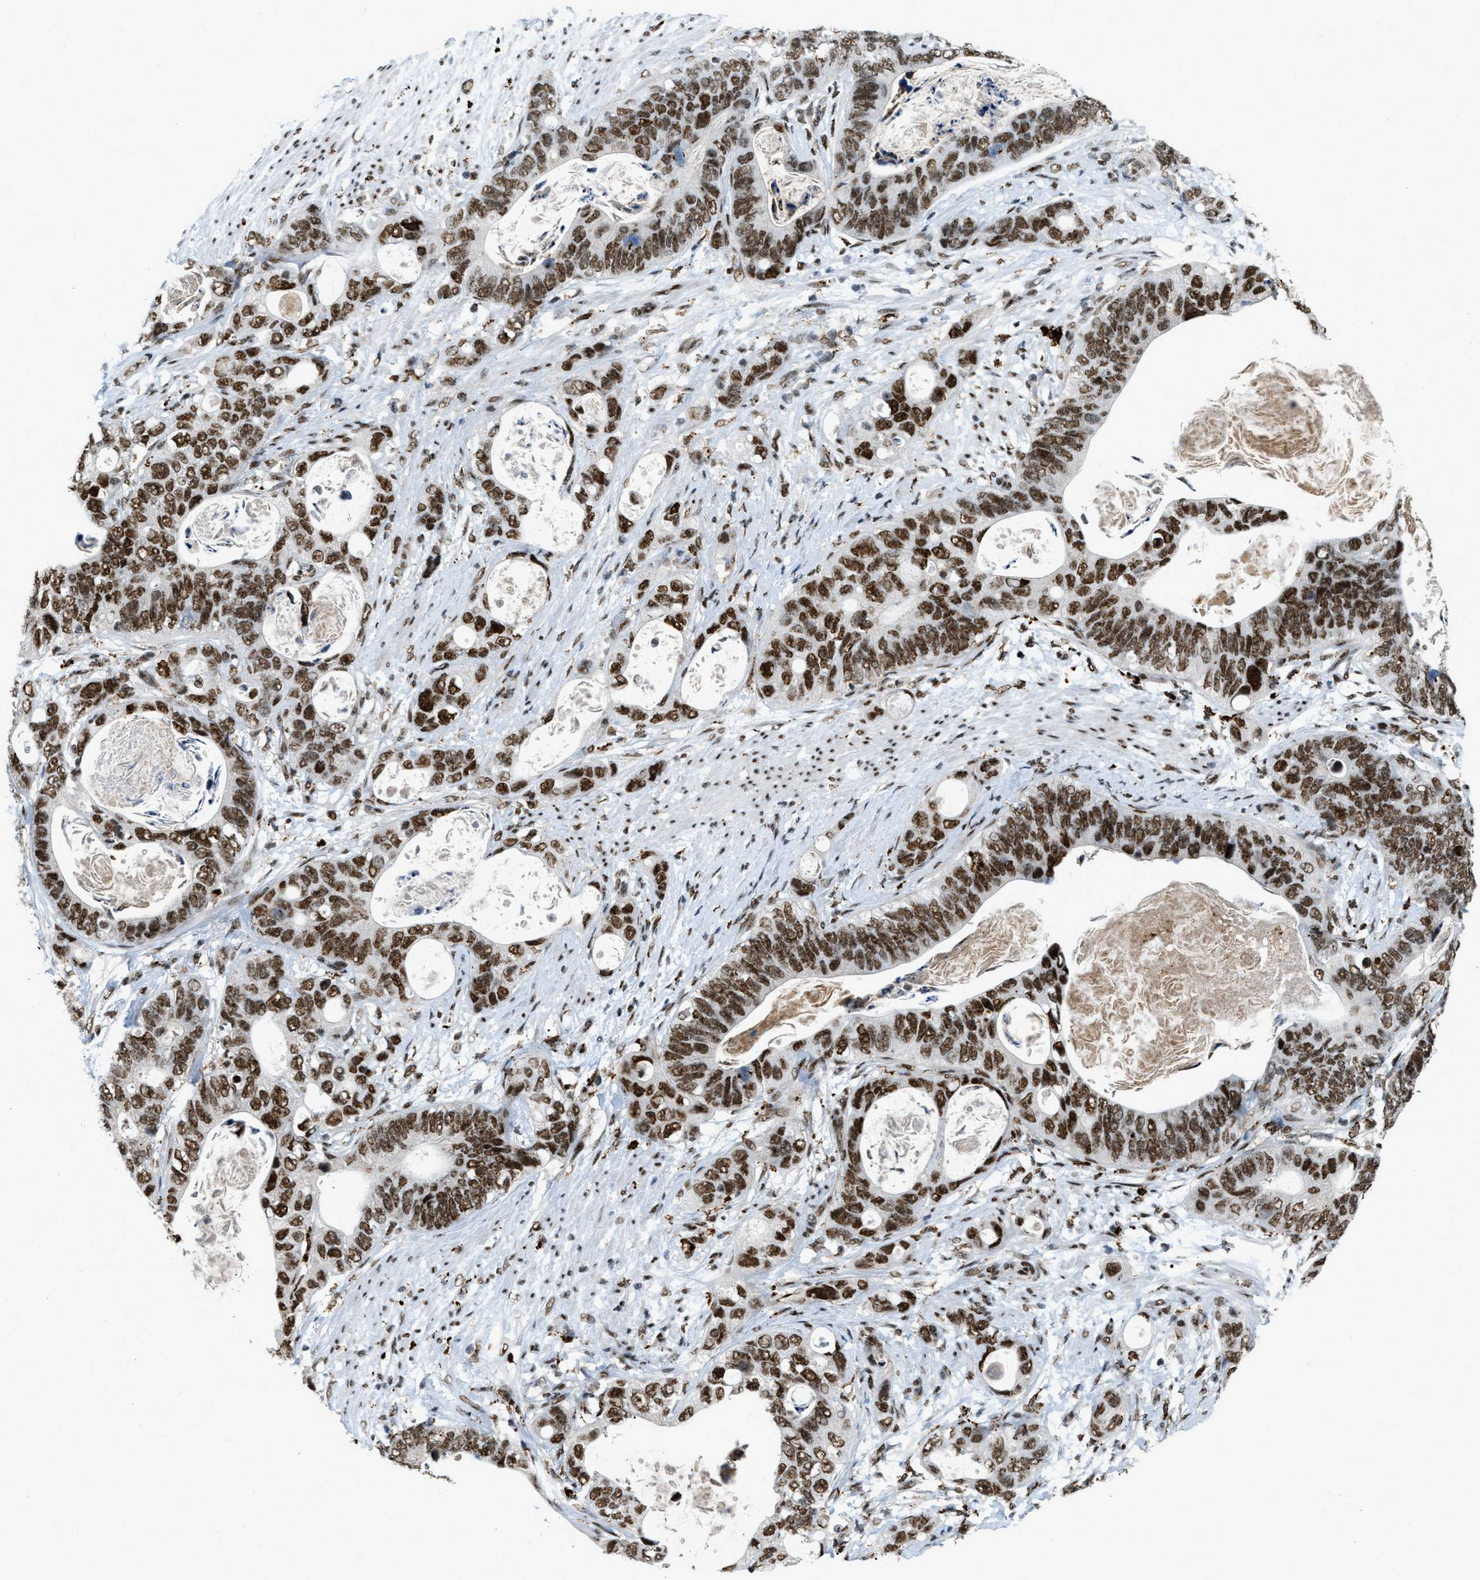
{"staining": {"intensity": "moderate", "quantity": ">75%", "location": "nuclear"}, "tissue": "stomach cancer", "cell_type": "Tumor cells", "image_type": "cancer", "snomed": [{"axis": "morphology", "description": "Normal tissue, NOS"}, {"axis": "morphology", "description": "Adenocarcinoma, NOS"}, {"axis": "topography", "description": "Stomach"}], "caption": "This is an image of immunohistochemistry staining of stomach cancer, which shows moderate positivity in the nuclear of tumor cells.", "gene": "NUMA1", "patient": {"sex": "female", "age": 89}}